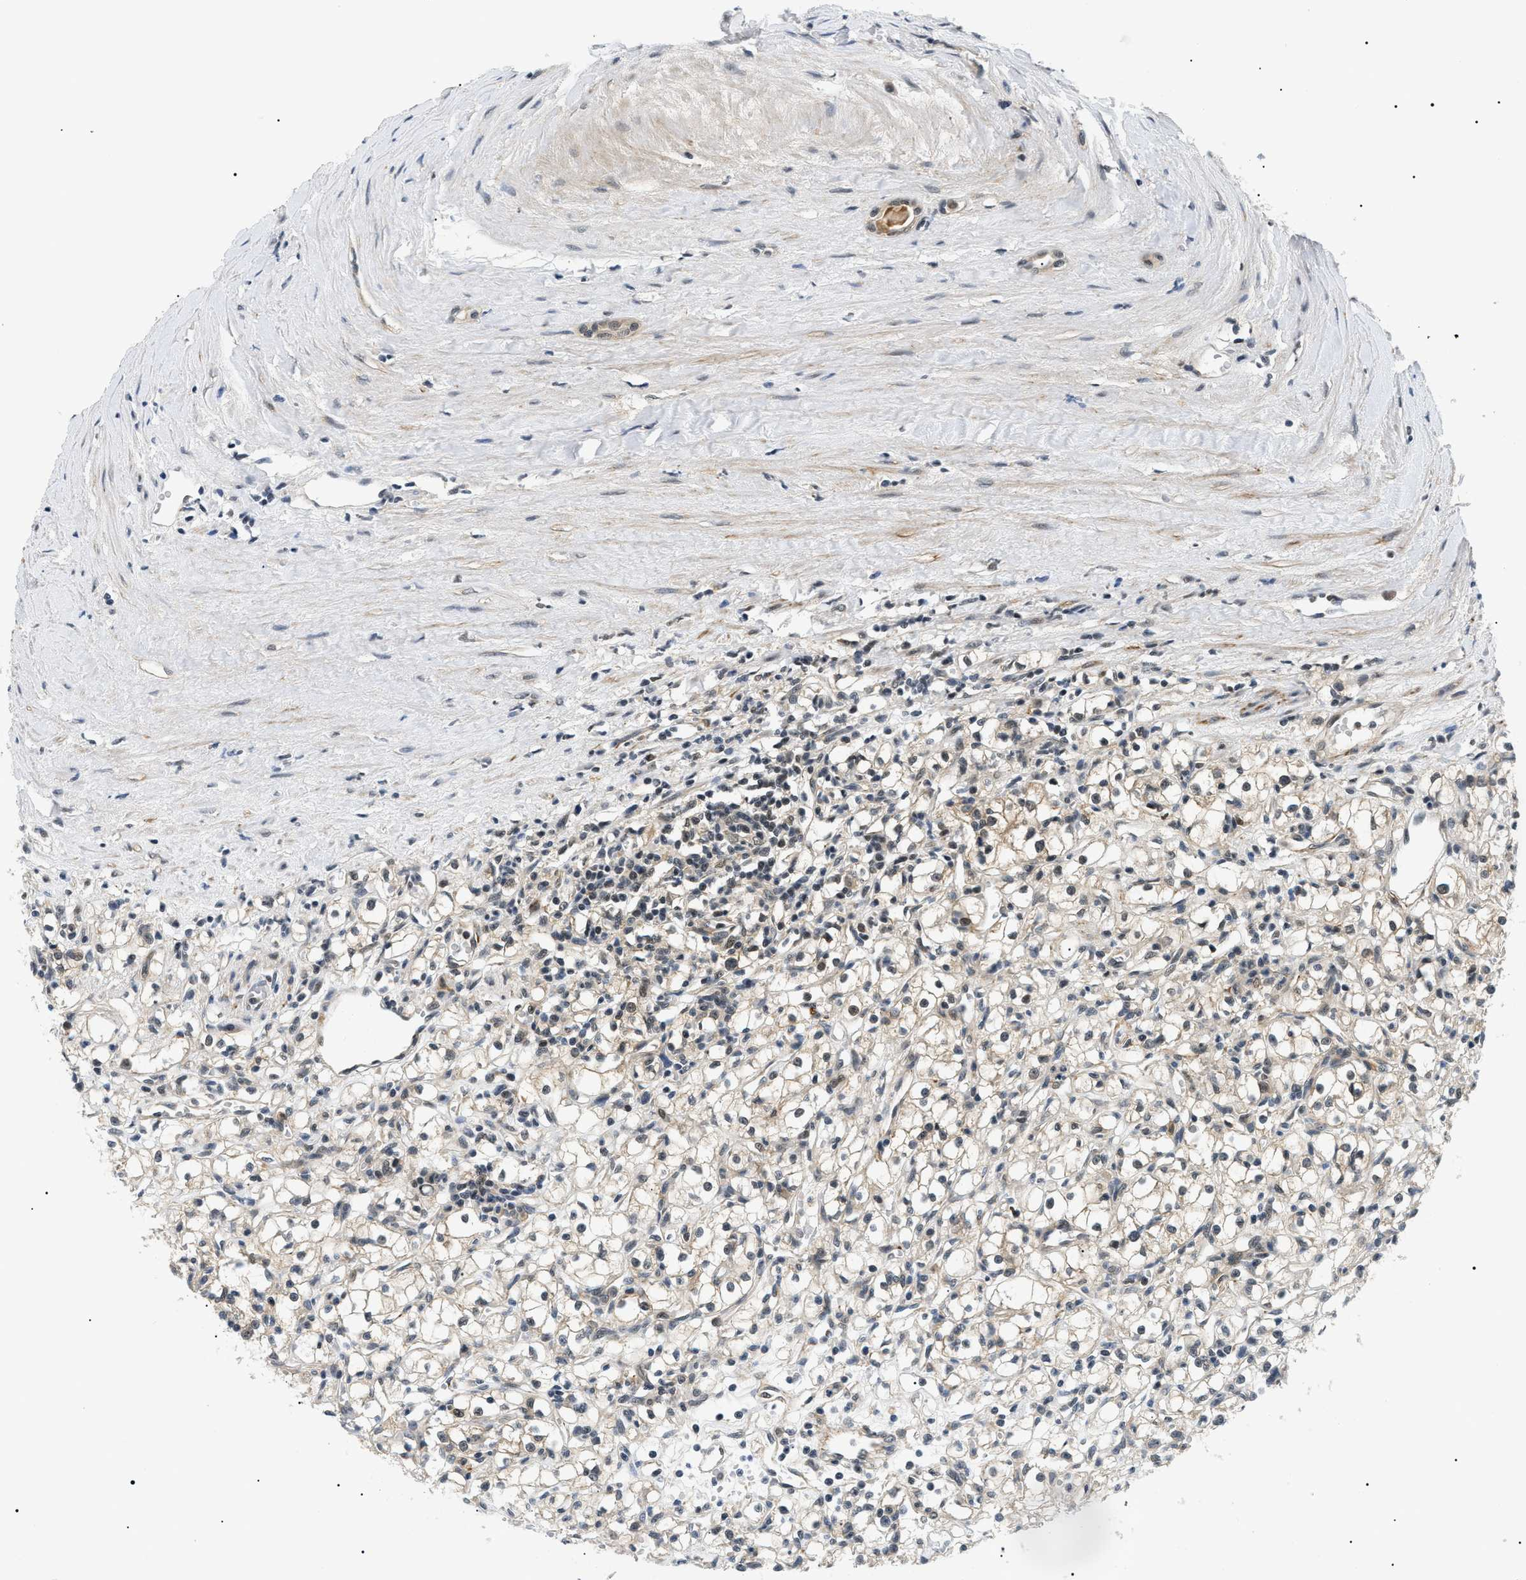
{"staining": {"intensity": "weak", "quantity": "25%-75%", "location": "cytoplasmic/membranous,nuclear"}, "tissue": "renal cancer", "cell_type": "Tumor cells", "image_type": "cancer", "snomed": [{"axis": "morphology", "description": "Adenocarcinoma, NOS"}, {"axis": "topography", "description": "Kidney"}], "caption": "The histopathology image exhibits staining of renal cancer, revealing weak cytoplasmic/membranous and nuclear protein staining (brown color) within tumor cells.", "gene": "RBM15", "patient": {"sex": "male", "age": 56}}